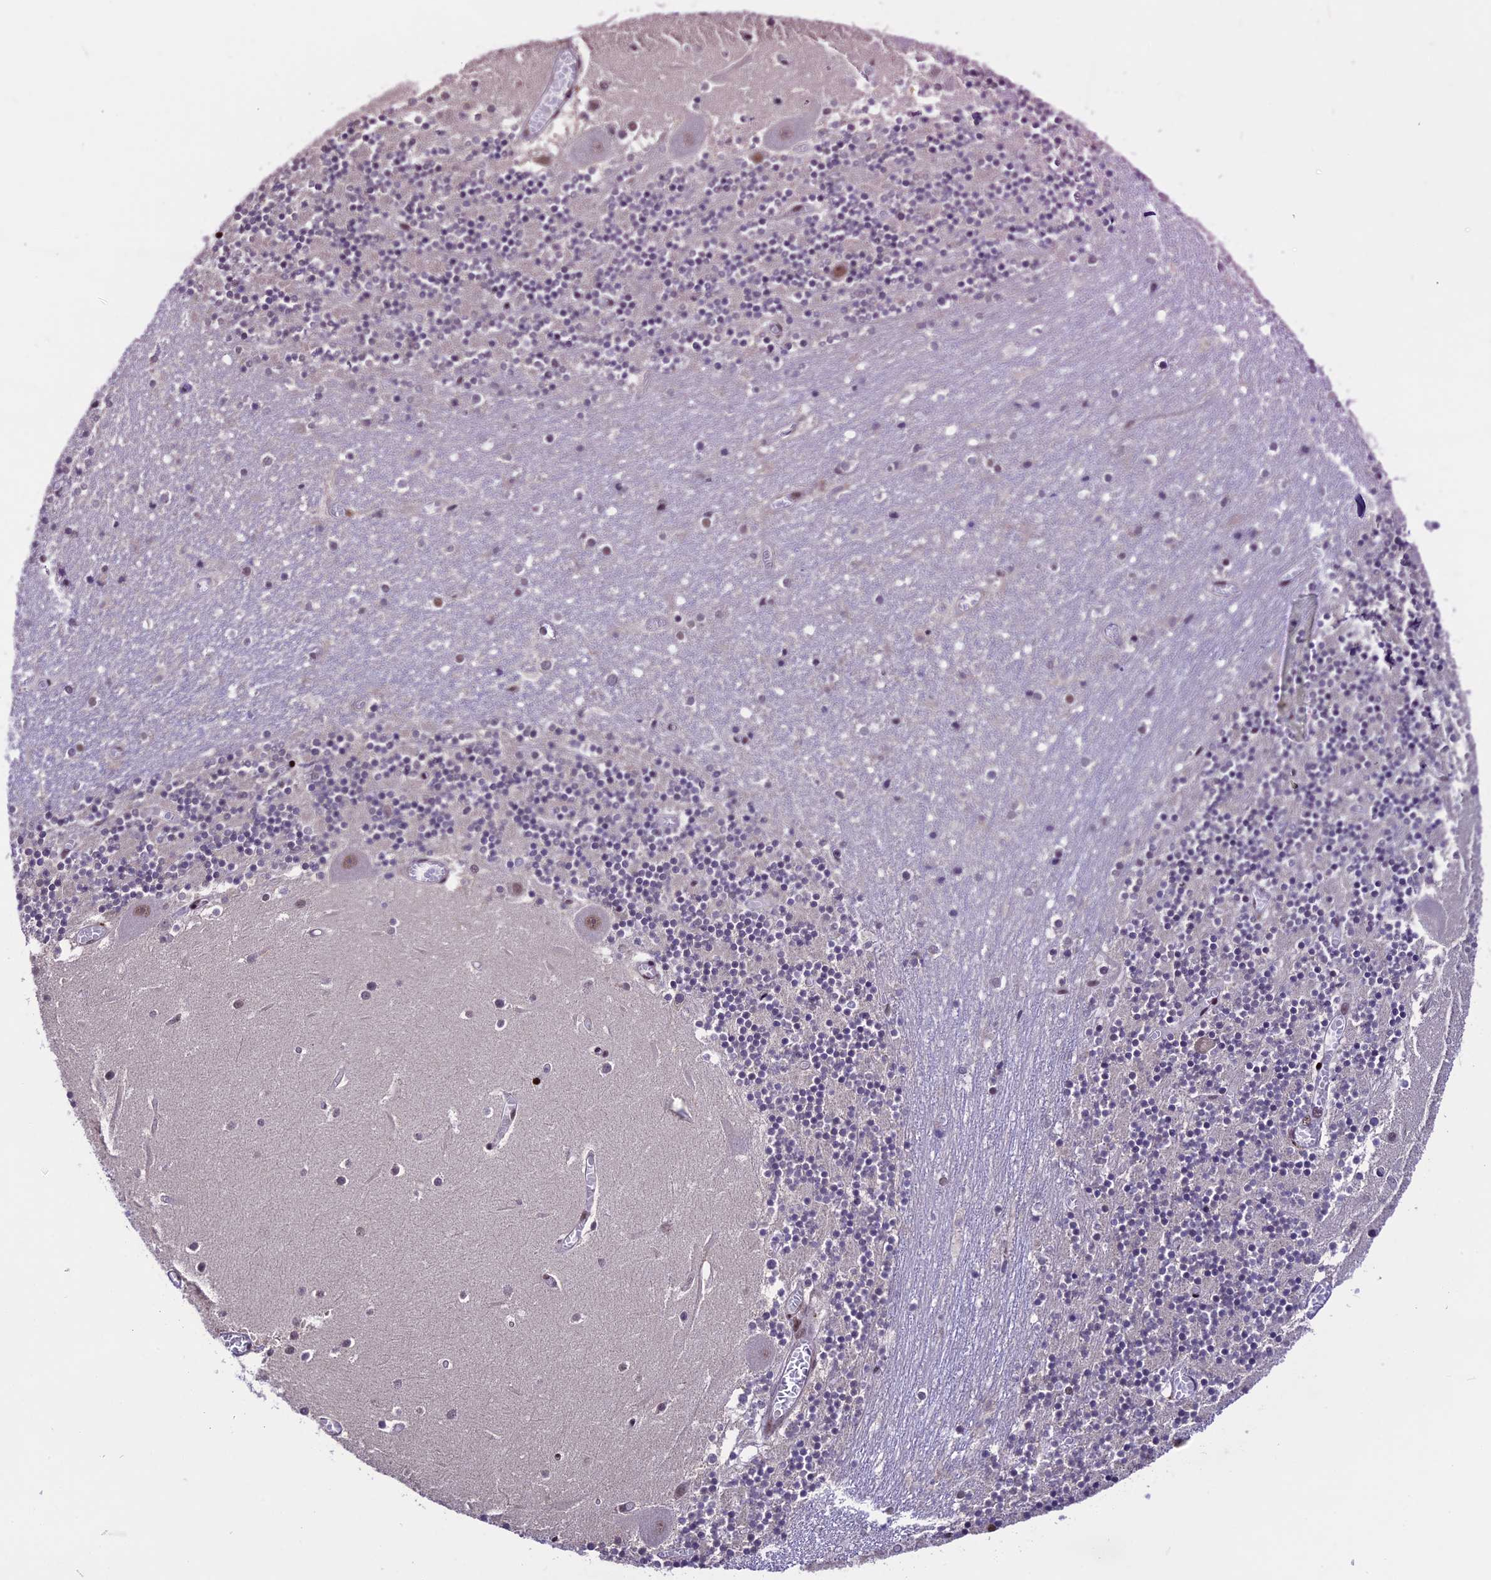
{"staining": {"intensity": "weak", "quantity": "25%-75%", "location": "nuclear"}, "tissue": "cerebellum", "cell_type": "Cells in granular layer", "image_type": "normal", "snomed": [{"axis": "morphology", "description": "Normal tissue, NOS"}, {"axis": "topography", "description": "Cerebellum"}], "caption": "Immunohistochemistry (IHC) micrograph of normal cerebellum stained for a protein (brown), which exhibits low levels of weak nuclear staining in about 25%-75% of cells in granular layer.", "gene": "TCP11L2", "patient": {"sex": "female", "age": 28}}